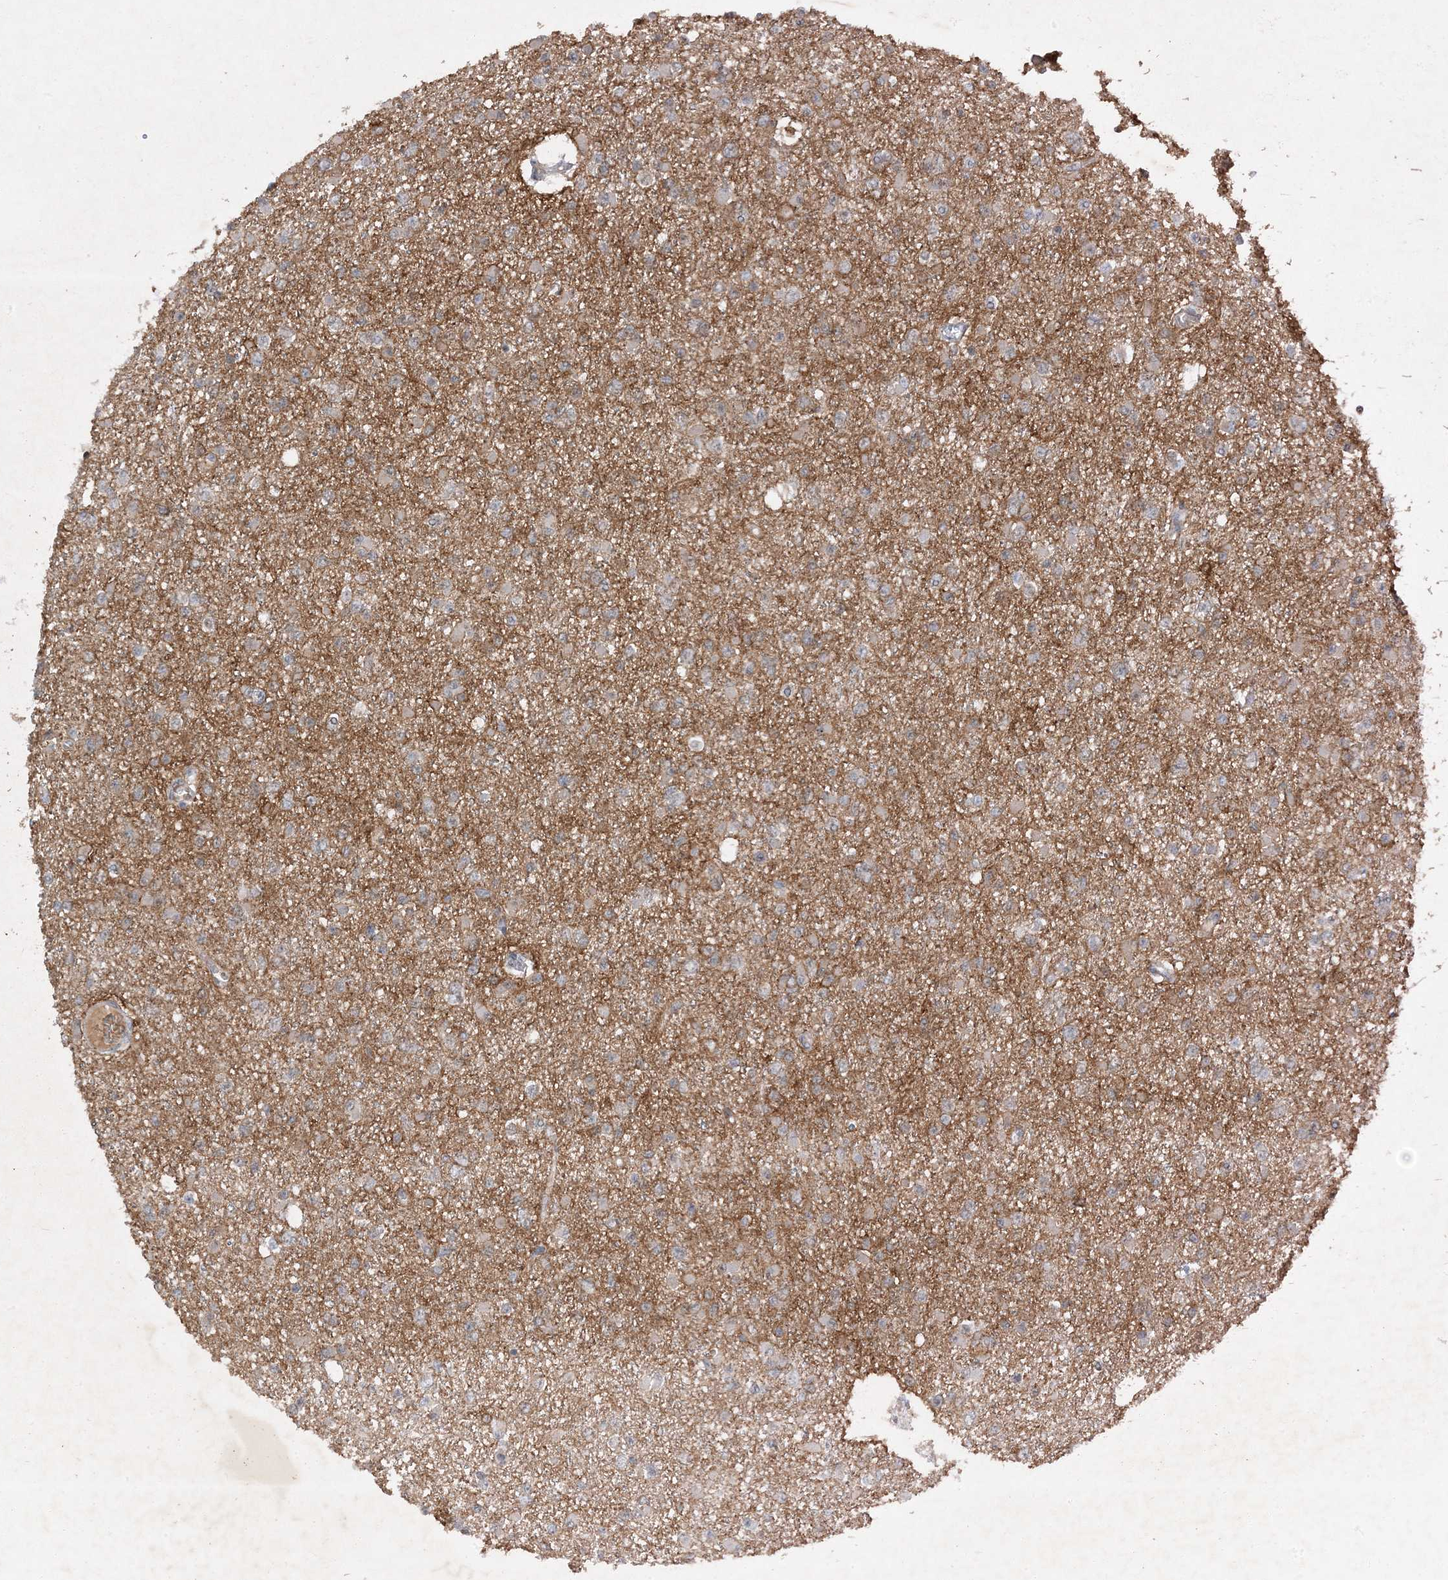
{"staining": {"intensity": "weak", "quantity": "25%-75%", "location": "cytoplasmic/membranous"}, "tissue": "glioma", "cell_type": "Tumor cells", "image_type": "cancer", "snomed": [{"axis": "morphology", "description": "Glioma, malignant, Low grade"}, {"axis": "topography", "description": "Brain"}], "caption": "Protein expression analysis of glioma reveals weak cytoplasmic/membranous staining in approximately 25%-75% of tumor cells. The staining was performed using DAB (3,3'-diaminobenzidine), with brown indicating positive protein expression. Nuclei are stained blue with hematoxylin.", "gene": "MAST3", "patient": {"sex": "female", "age": 22}}